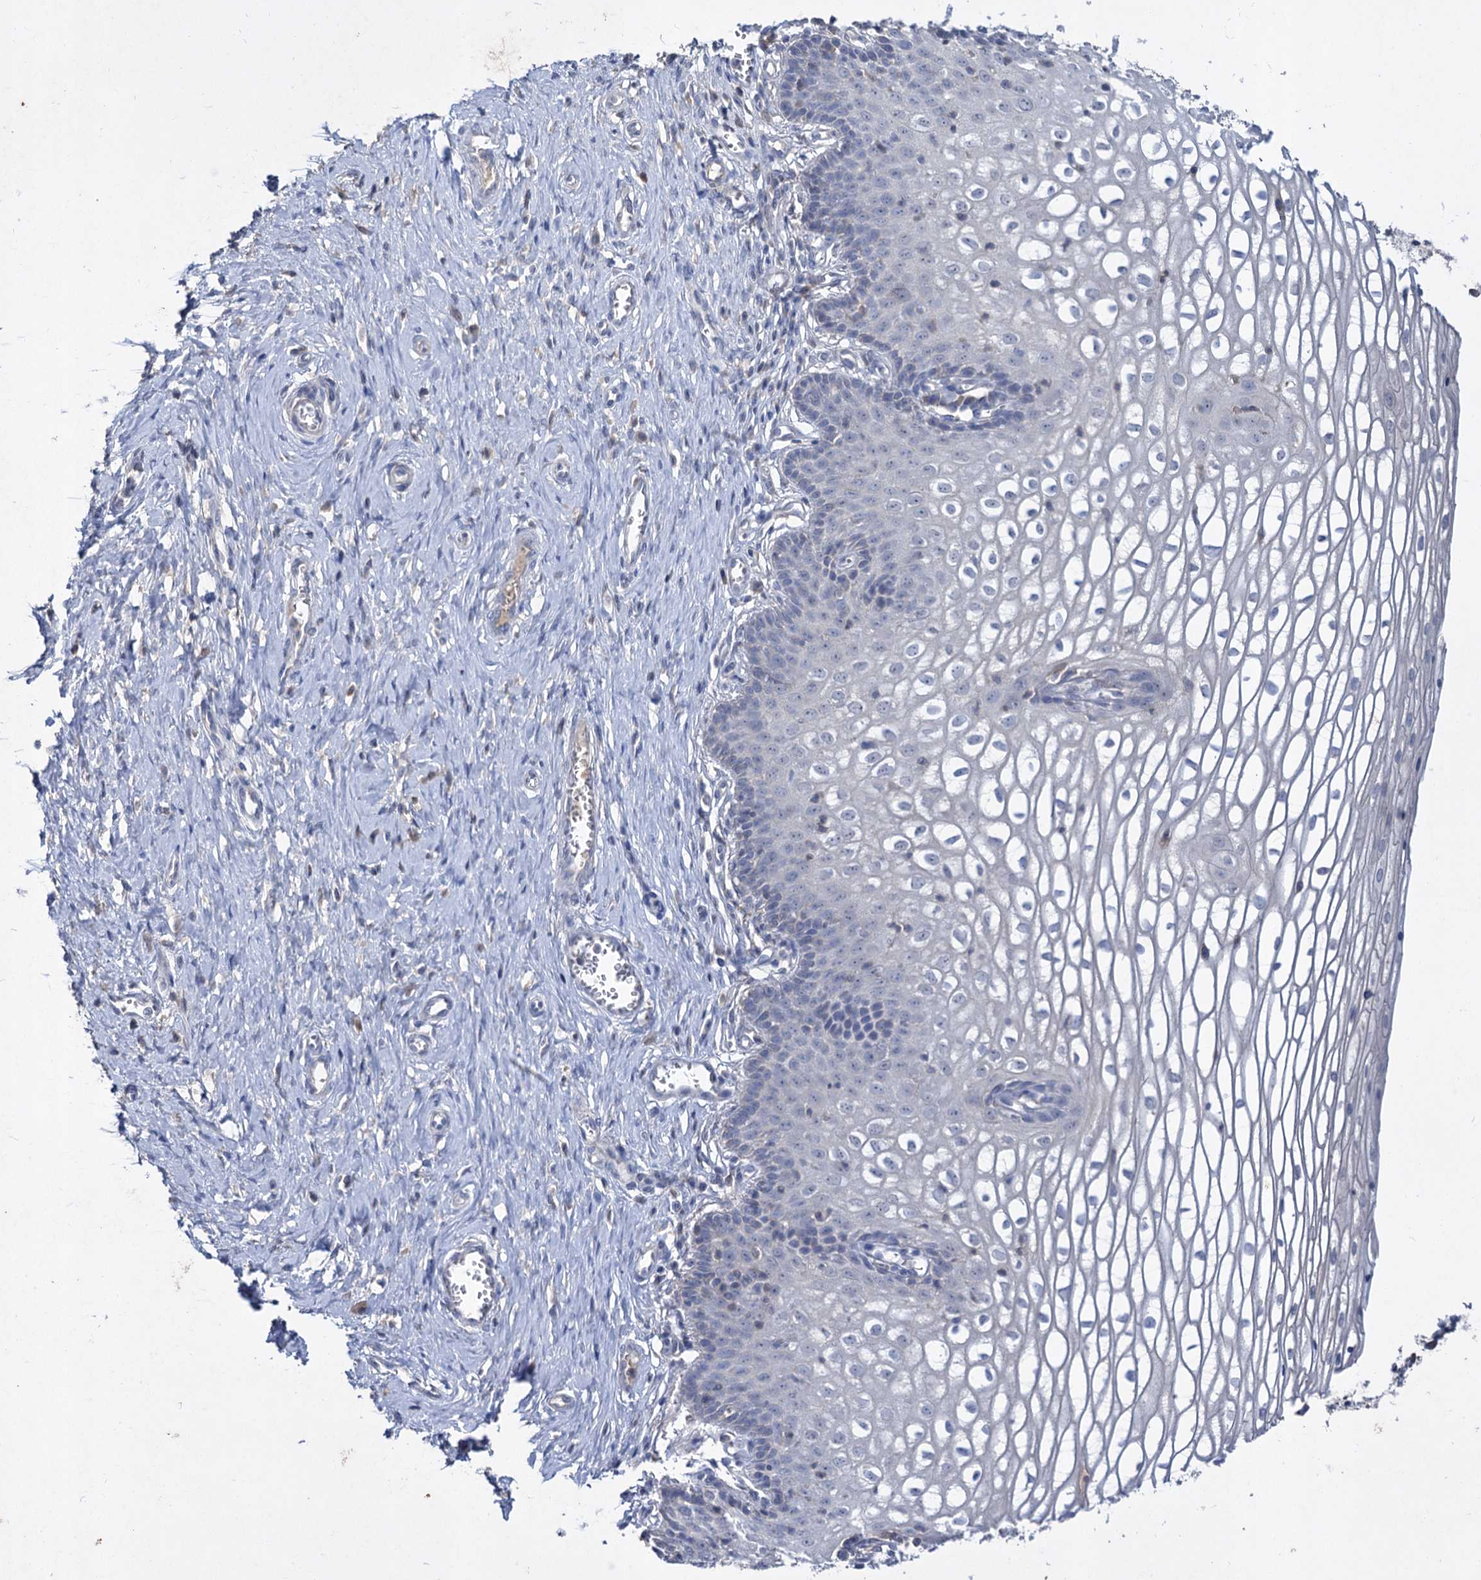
{"staining": {"intensity": "negative", "quantity": "none", "location": "none"}, "tissue": "cervix", "cell_type": "Glandular cells", "image_type": "normal", "snomed": [{"axis": "morphology", "description": "Normal tissue, NOS"}, {"axis": "morphology", "description": "Adenocarcinoma, NOS"}, {"axis": "topography", "description": "Cervix"}], "caption": "Immunohistochemistry of benign human cervix shows no expression in glandular cells. (Brightfield microscopy of DAB immunohistochemistry at high magnification).", "gene": "ATP4A", "patient": {"sex": "female", "age": 29}}